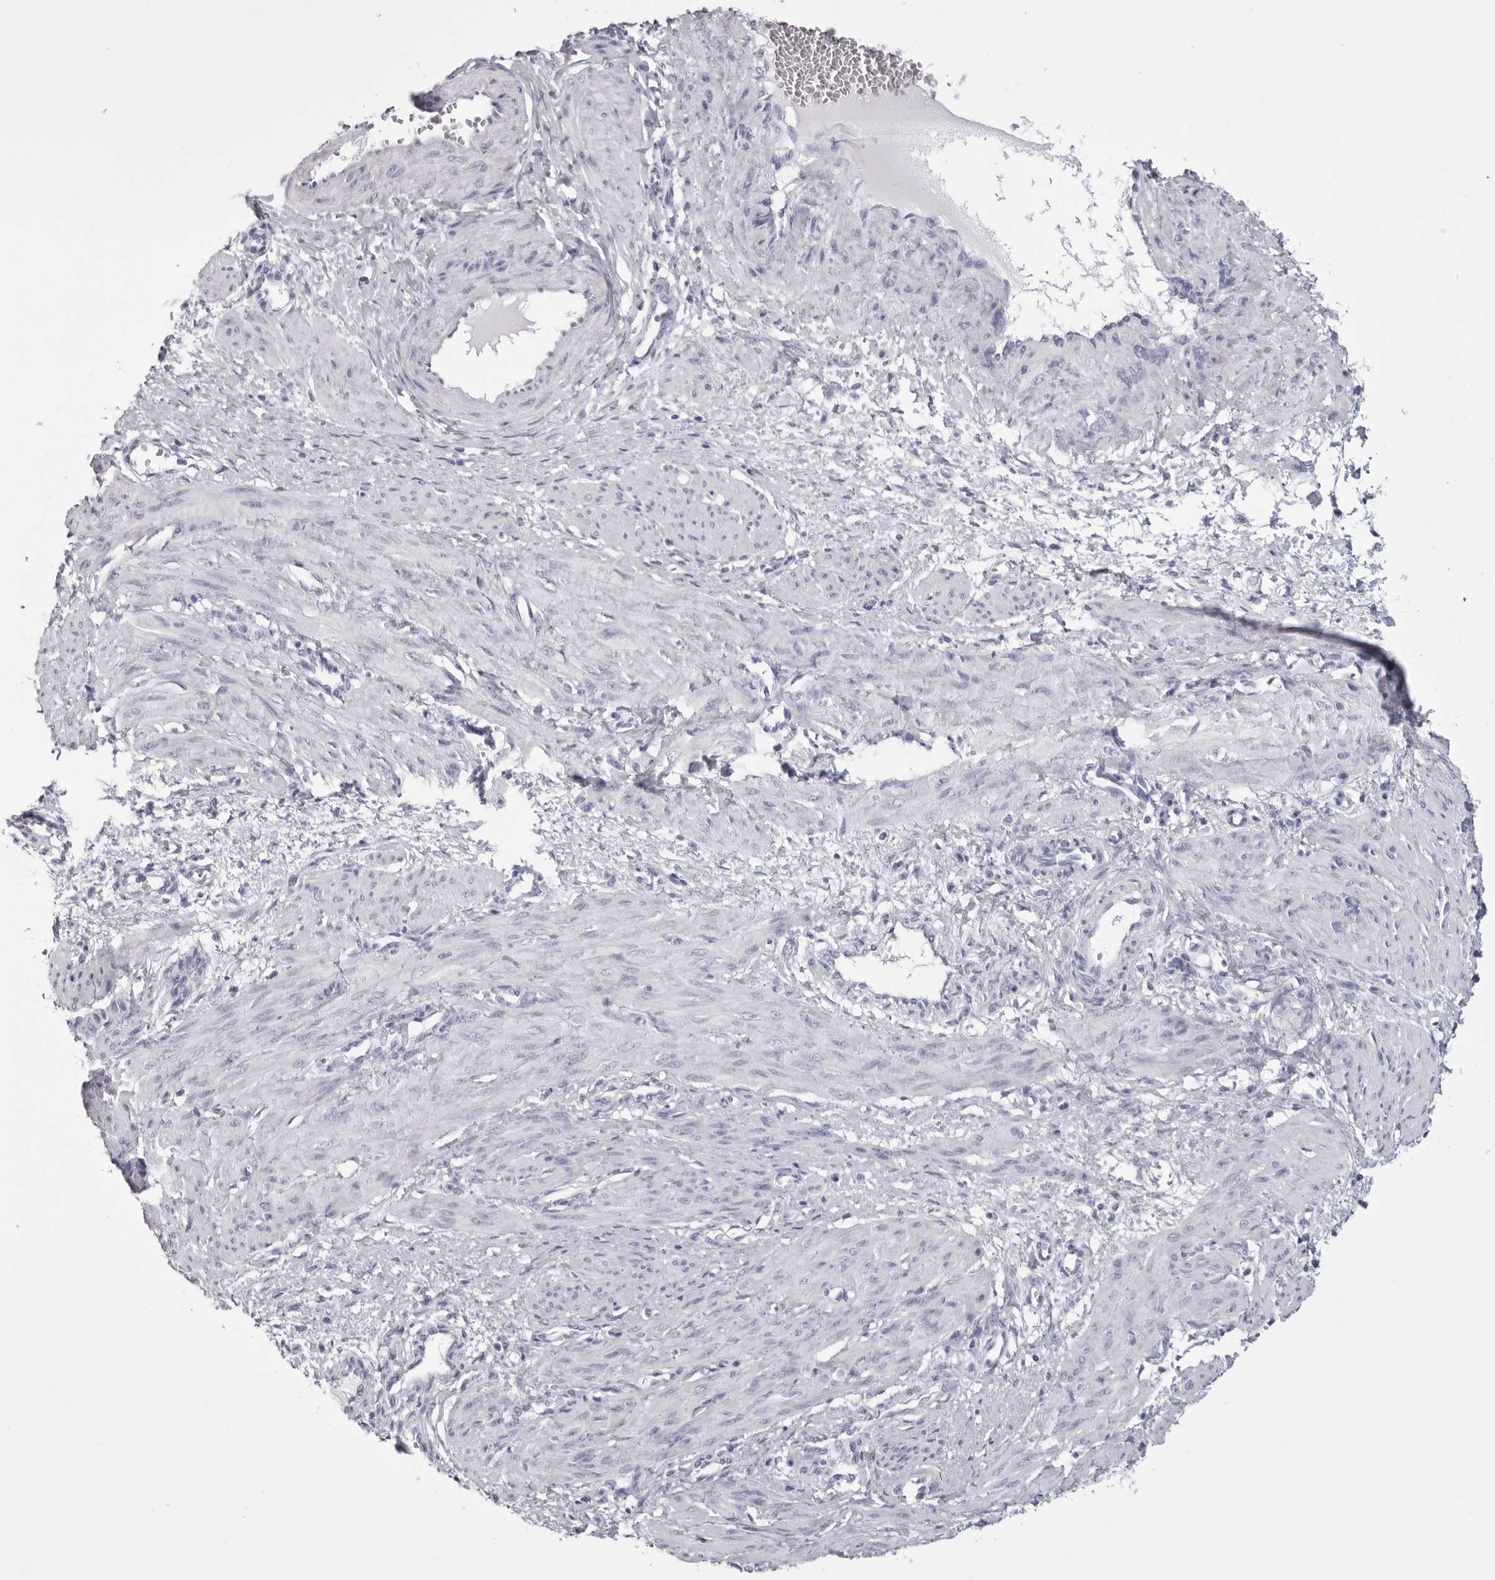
{"staining": {"intensity": "negative", "quantity": "none", "location": "none"}, "tissue": "smooth muscle", "cell_type": "Smooth muscle cells", "image_type": "normal", "snomed": [{"axis": "morphology", "description": "Normal tissue, NOS"}, {"axis": "topography", "description": "Endometrium"}], "caption": "An image of smooth muscle stained for a protein reveals no brown staining in smooth muscle cells. (DAB immunohistochemistry (IHC), high magnification).", "gene": "TMOD4", "patient": {"sex": "female", "age": 33}}